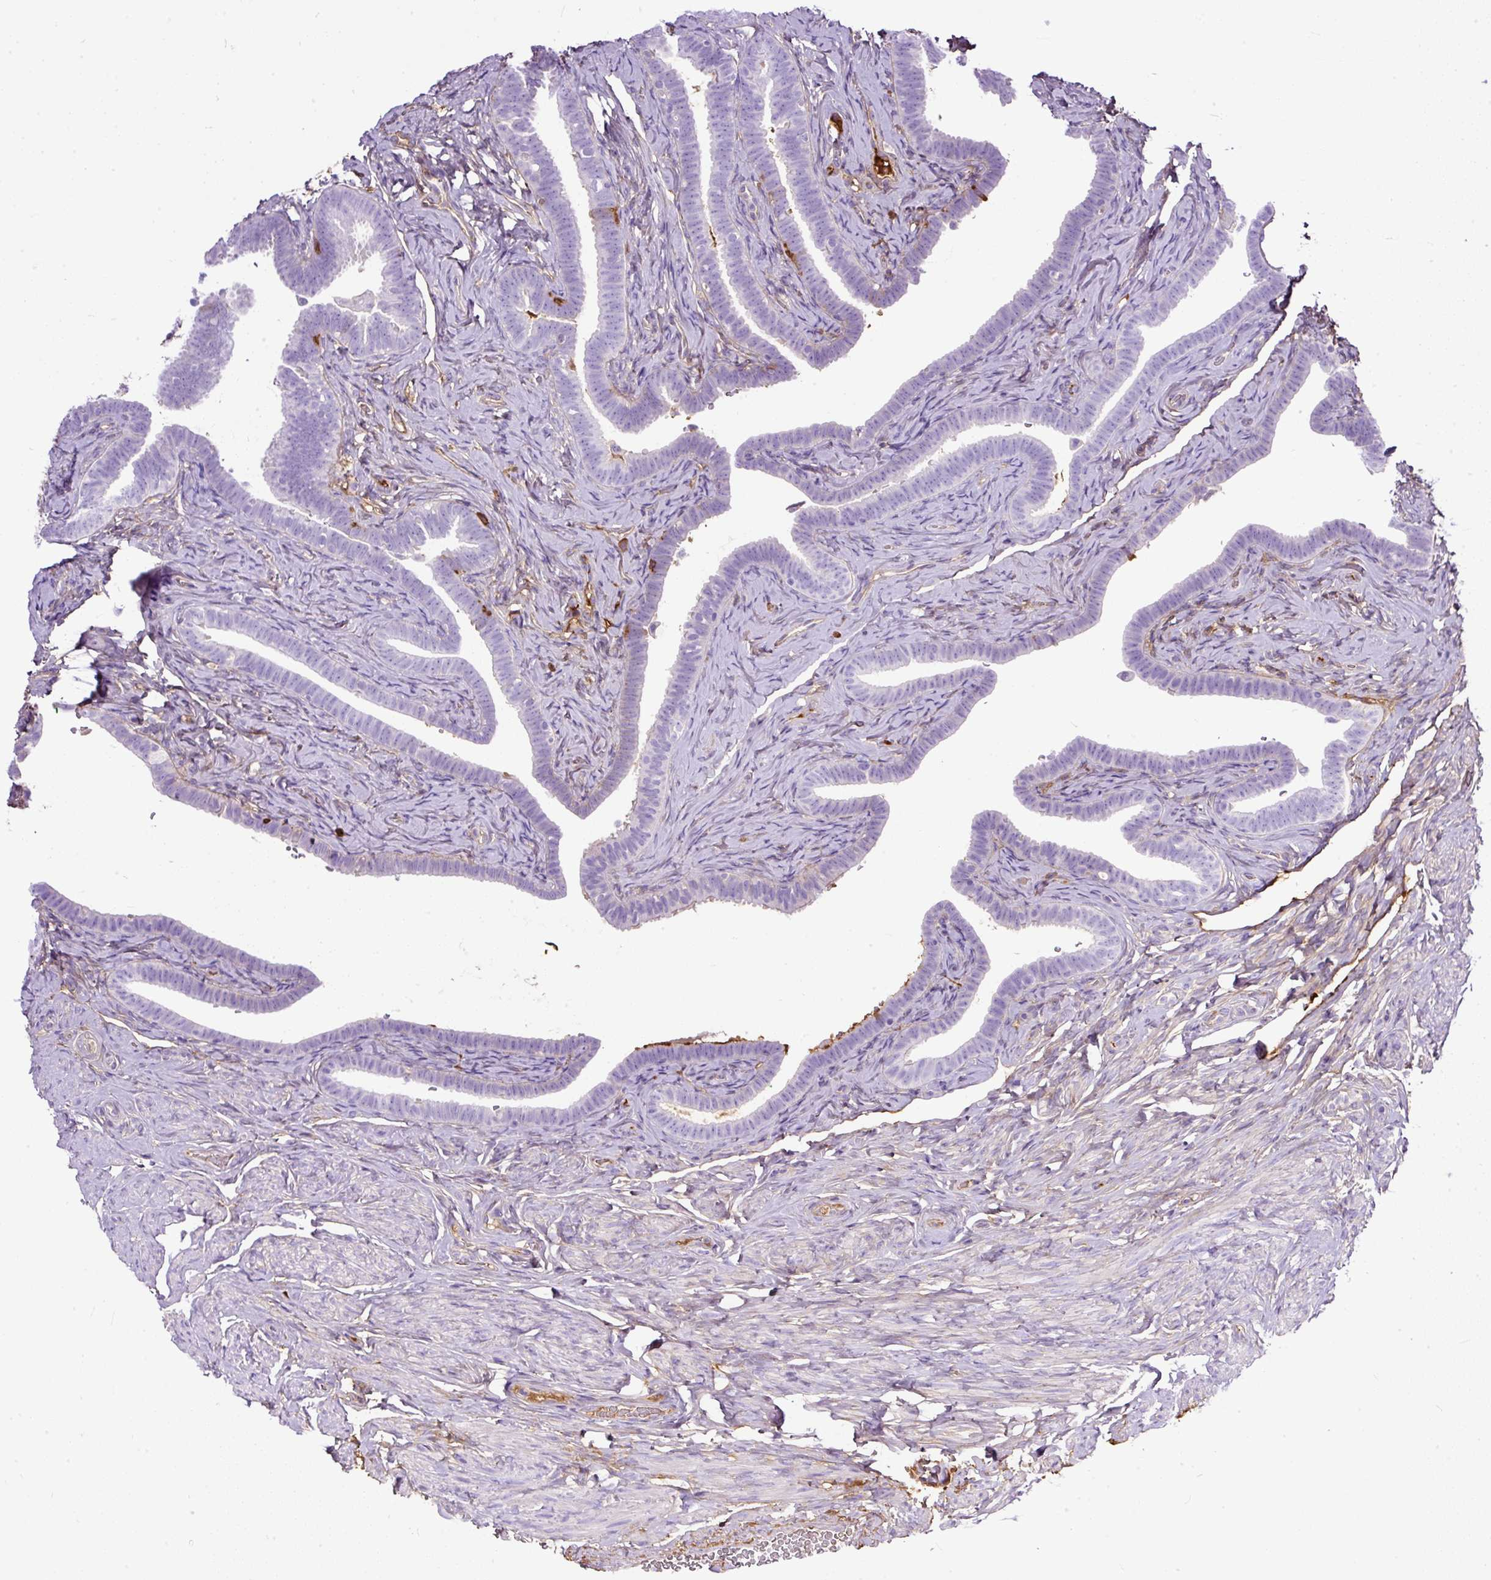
{"staining": {"intensity": "negative", "quantity": "none", "location": "none"}, "tissue": "fallopian tube", "cell_type": "Glandular cells", "image_type": "normal", "snomed": [{"axis": "morphology", "description": "Normal tissue, NOS"}, {"axis": "topography", "description": "Fallopian tube"}], "caption": "Histopathology image shows no protein expression in glandular cells of unremarkable fallopian tube. (Immunohistochemistry, brightfield microscopy, high magnification).", "gene": "CLEC3B", "patient": {"sex": "female", "age": 69}}